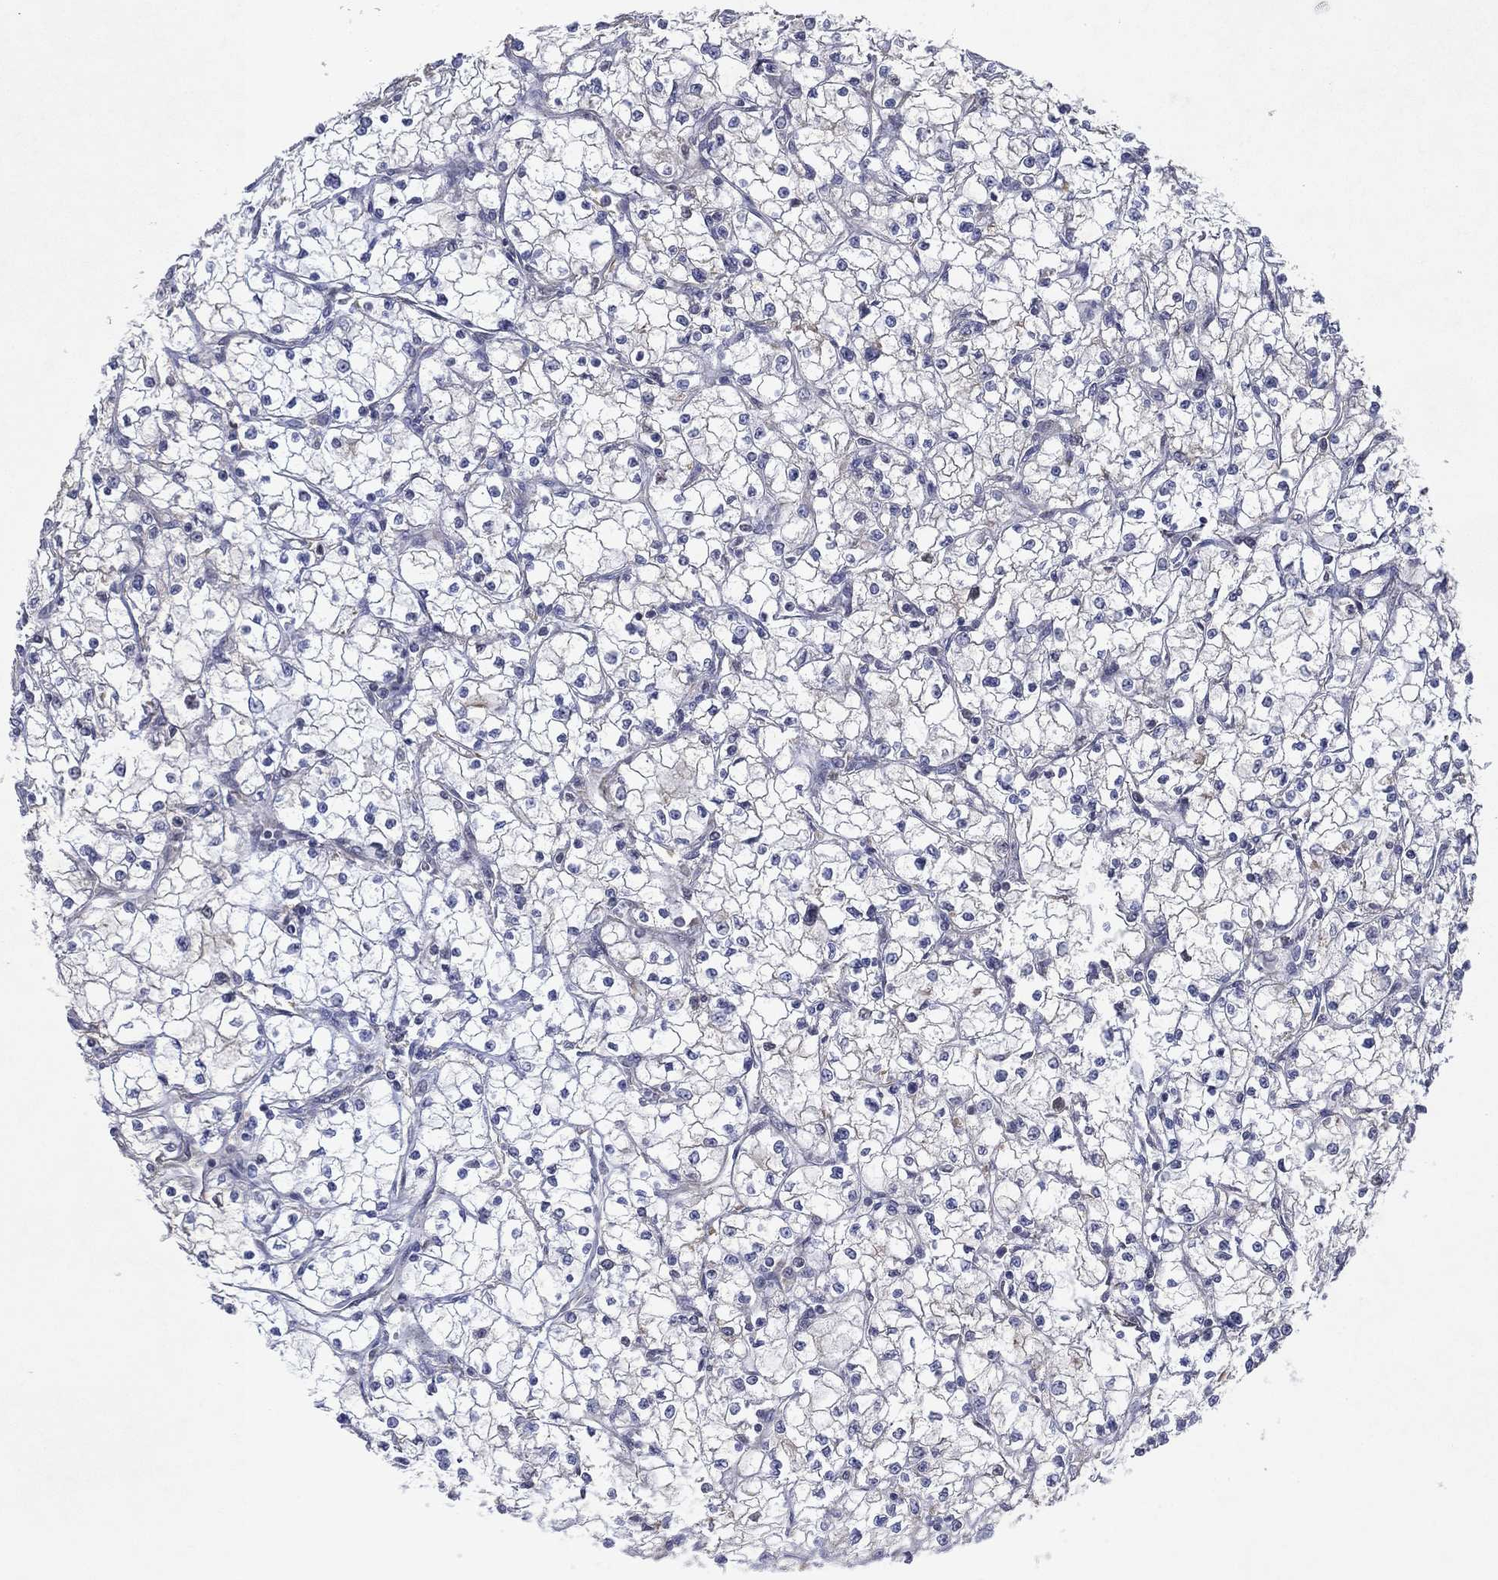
{"staining": {"intensity": "negative", "quantity": "none", "location": "none"}, "tissue": "renal cancer", "cell_type": "Tumor cells", "image_type": "cancer", "snomed": [{"axis": "morphology", "description": "Adenocarcinoma, NOS"}, {"axis": "topography", "description": "Kidney"}], "caption": "The photomicrograph shows no significant expression in tumor cells of renal cancer (adenocarcinoma).", "gene": "FLI1", "patient": {"sex": "male", "age": 67}}